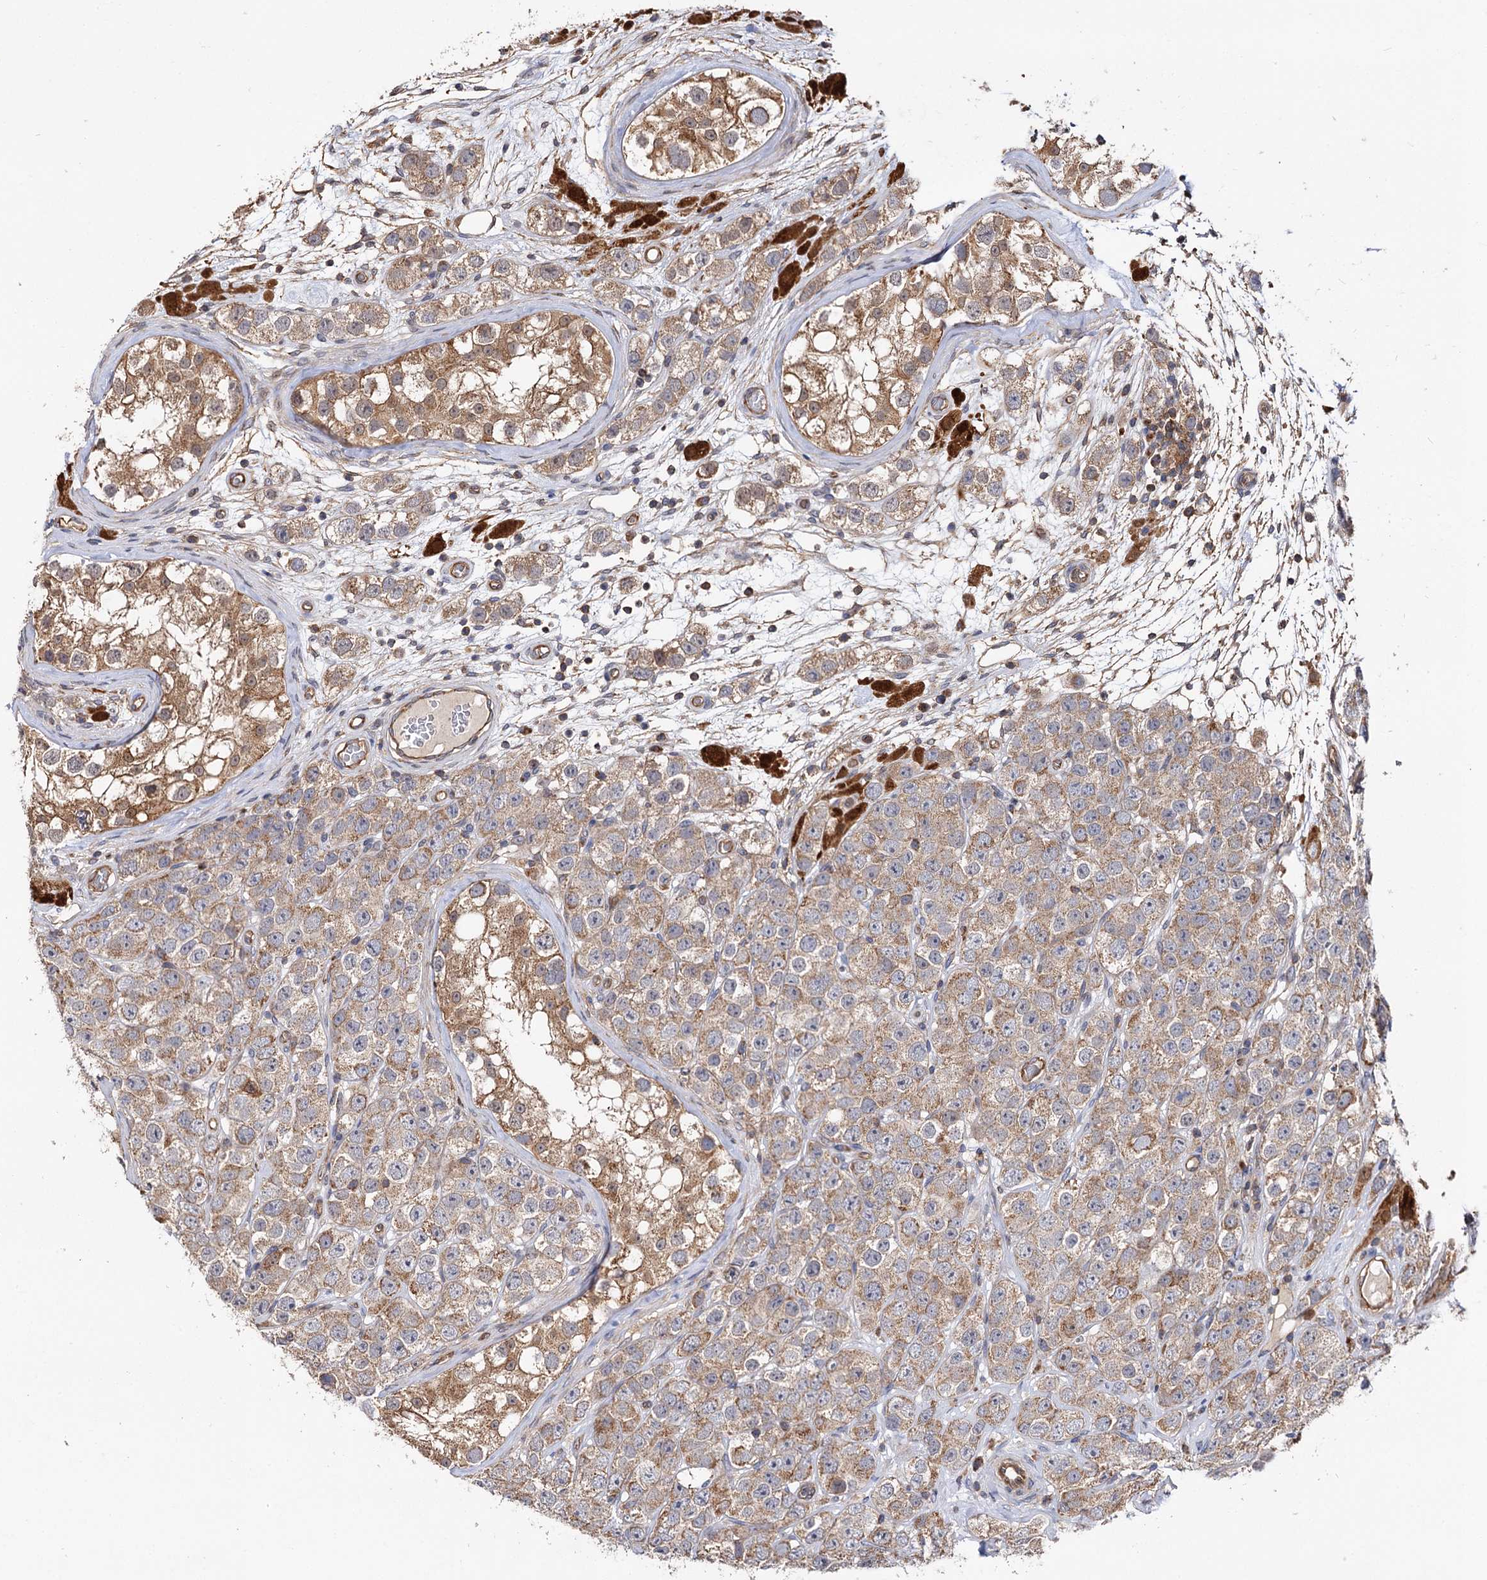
{"staining": {"intensity": "weak", "quantity": ">75%", "location": "cytoplasmic/membranous"}, "tissue": "testis cancer", "cell_type": "Tumor cells", "image_type": "cancer", "snomed": [{"axis": "morphology", "description": "Seminoma, NOS"}, {"axis": "topography", "description": "Testis"}], "caption": "Tumor cells demonstrate low levels of weak cytoplasmic/membranous positivity in approximately >75% of cells in human testis cancer (seminoma).", "gene": "IDI1", "patient": {"sex": "male", "age": 28}}